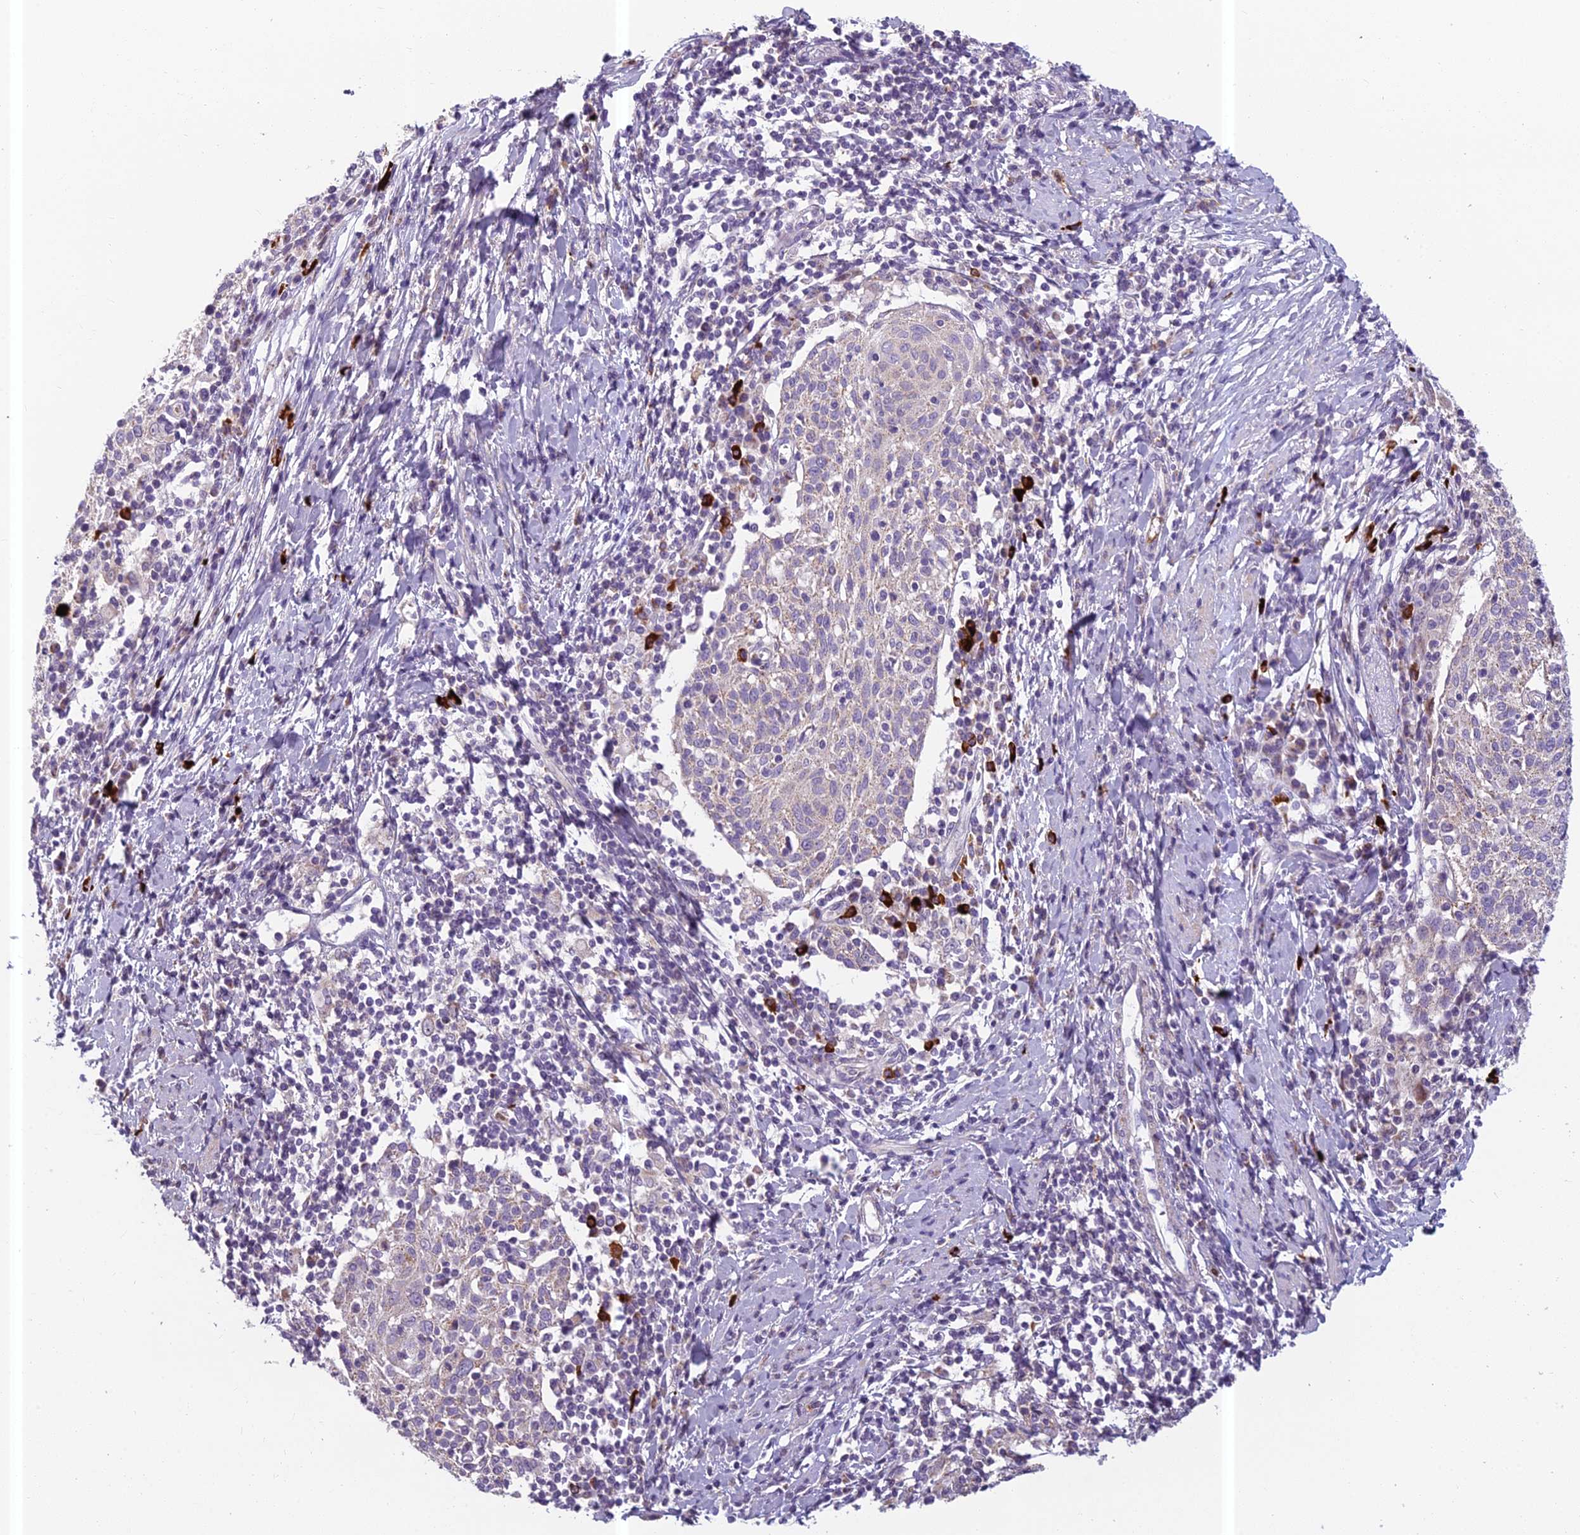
{"staining": {"intensity": "negative", "quantity": "none", "location": "none"}, "tissue": "cervical cancer", "cell_type": "Tumor cells", "image_type": "cancer", "snomed": [{"axis": "morphology", "description": "Squamous cell carcinoma, NOS"}, {"axis": "topography", "description": "Cervix"}], "caption": "There is no significant positivity in tumor cells of squamous cell carcinoma (cervical). The staining was performed using DAB to visualize the protein expression in brown, while the nuclei were stained in blue with hematoxylin (Magnification: 20x).", "gene": "ENSG00000188897", "patient": {"sex": "female", "age": 52}}